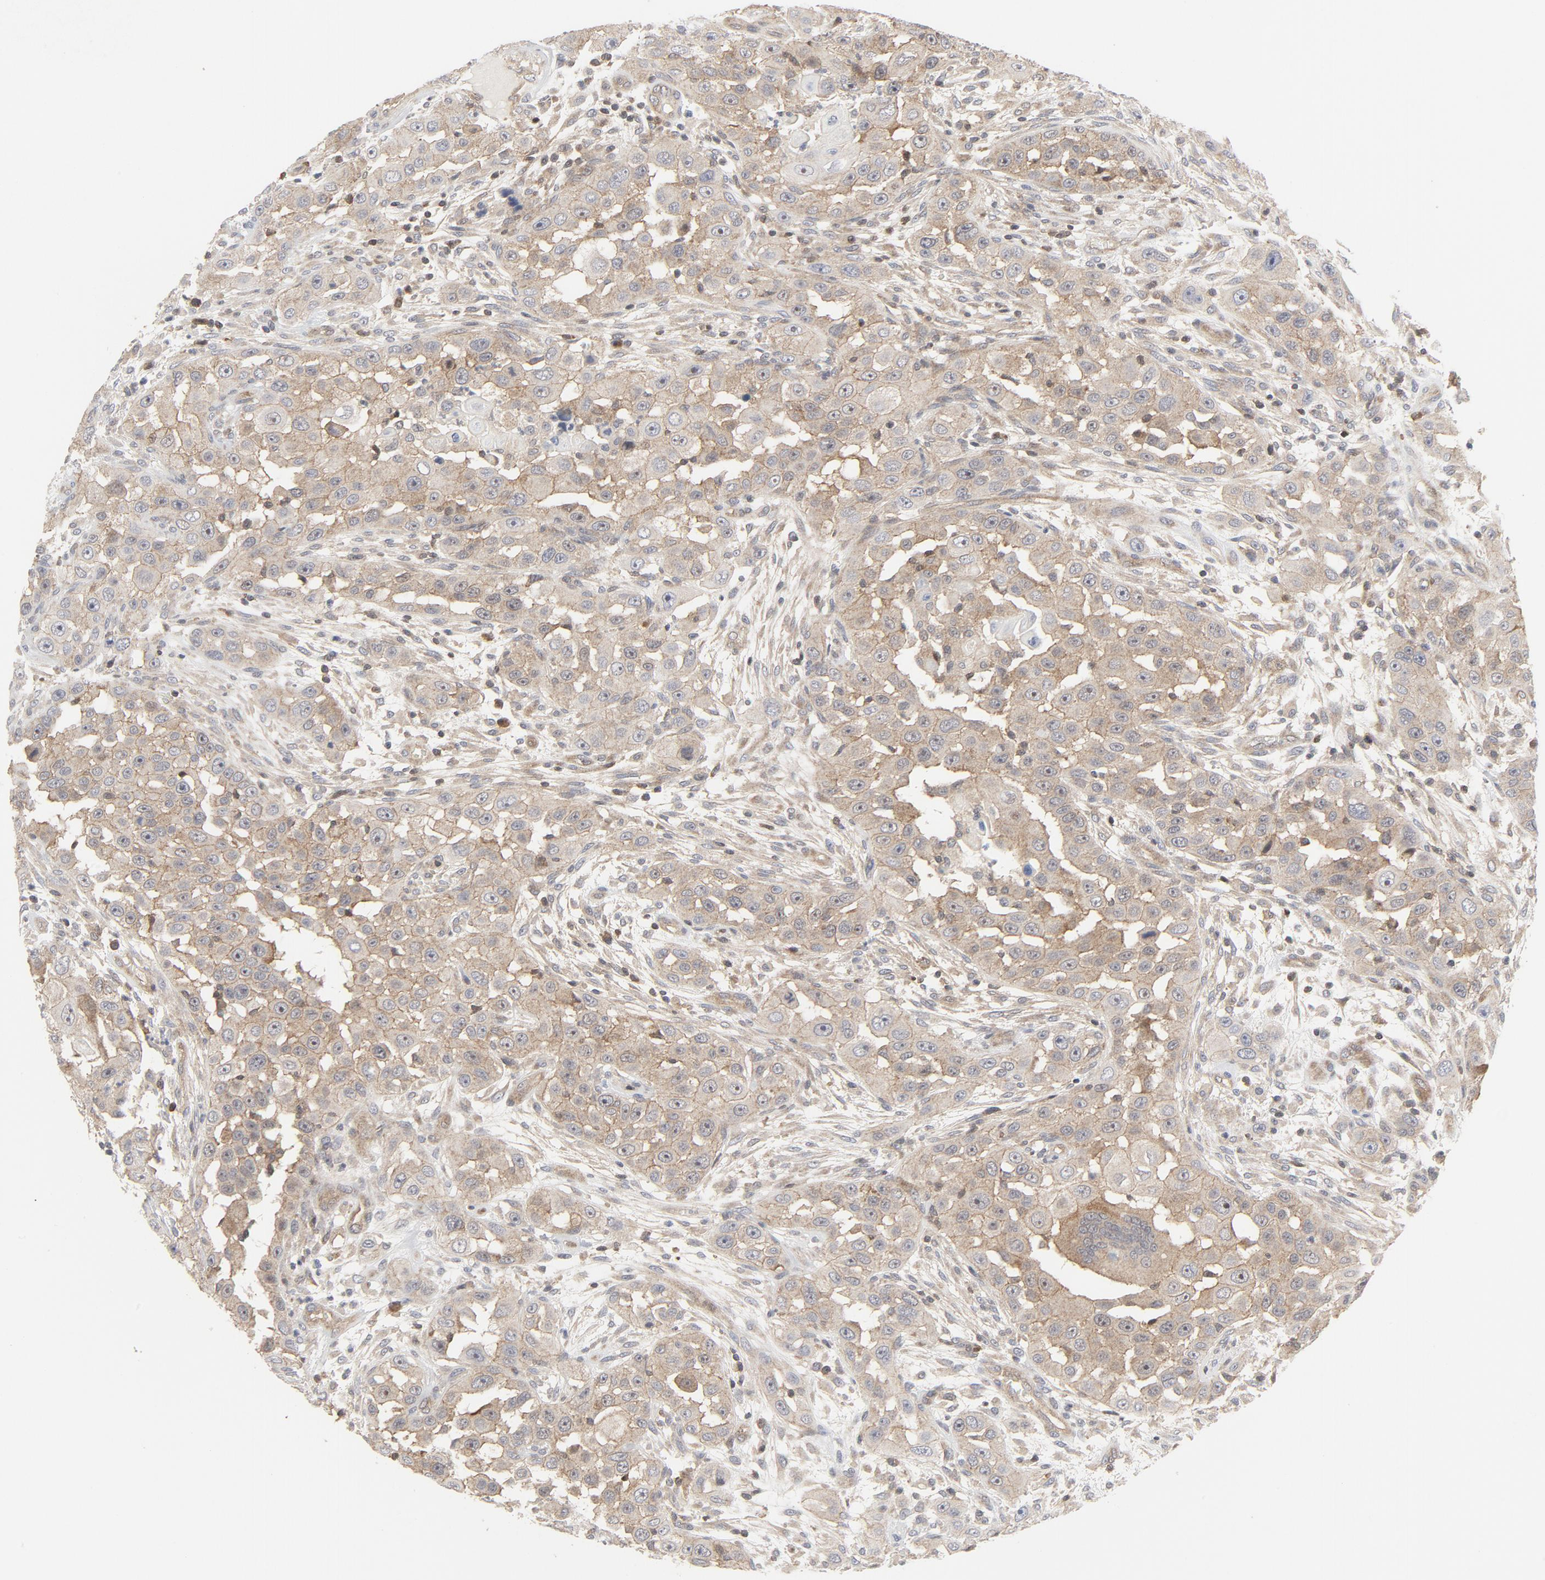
{"staining": {"intensity": "weak", "quantity": ">75%", "location": "cytoplasmic/membranous"}, "tissue": "head and neck cancer", "cell_type": "Tumor cells", "image_type": "cancer", "snomed": [{"axis": "morphology", "description": "Carcinoma, NOS"}, {"axis": "topography", "description": "Head-Neck"}], "caption": "Carcinoma (head and neck) stained for a protein (brown) shows weak cytoplasmic/membranous positive expression in approximately >75% of tumor cells.", "gene": "MAP2K7", "patient": {"sex": "male", "age": 87}}